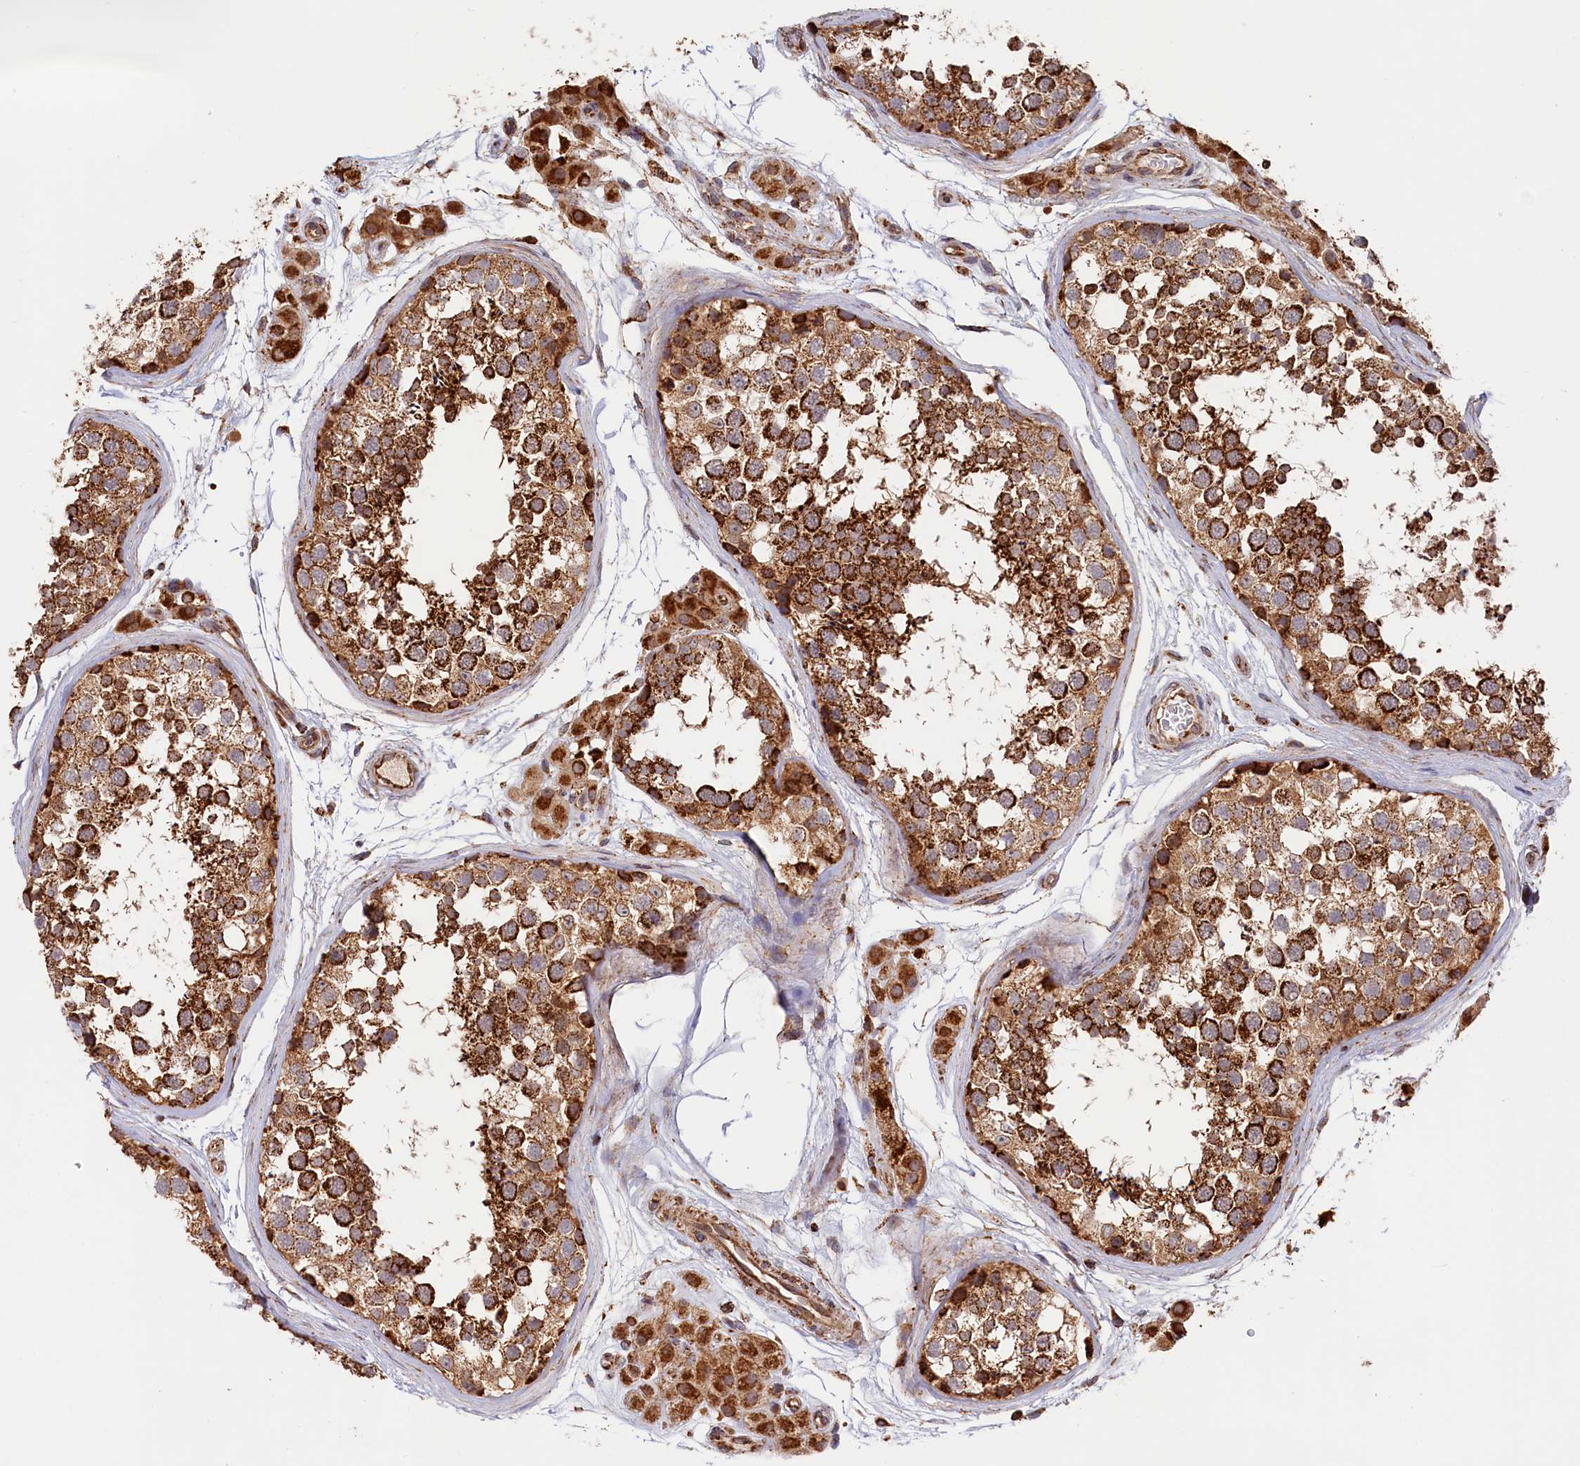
{"staining": {"intensity": "strong", "quantity": ">75%", "location": "cytoplasmic/membranous"}, "tissue": "testis", "cell_type": "Cells in seminiferous ducts", "image_type": "normal", "snomed": [{"axis": "morphology", "description": "Normal tissue, NOS"}, {"axis": "topography", "description": "Testis"}], "caption": "DAB immunohistochemical staining of benign testis shows strong cytoplasmic/membranous protein expression in about >75% of cells in seminiferous ducts. The staining is performed using DAB brown chromogen to label protein expression. The nuclei are counter-stained blue using hematoxylin.", "gene": "MACROD1", "patient": {"sex": "male", "age": 56}}